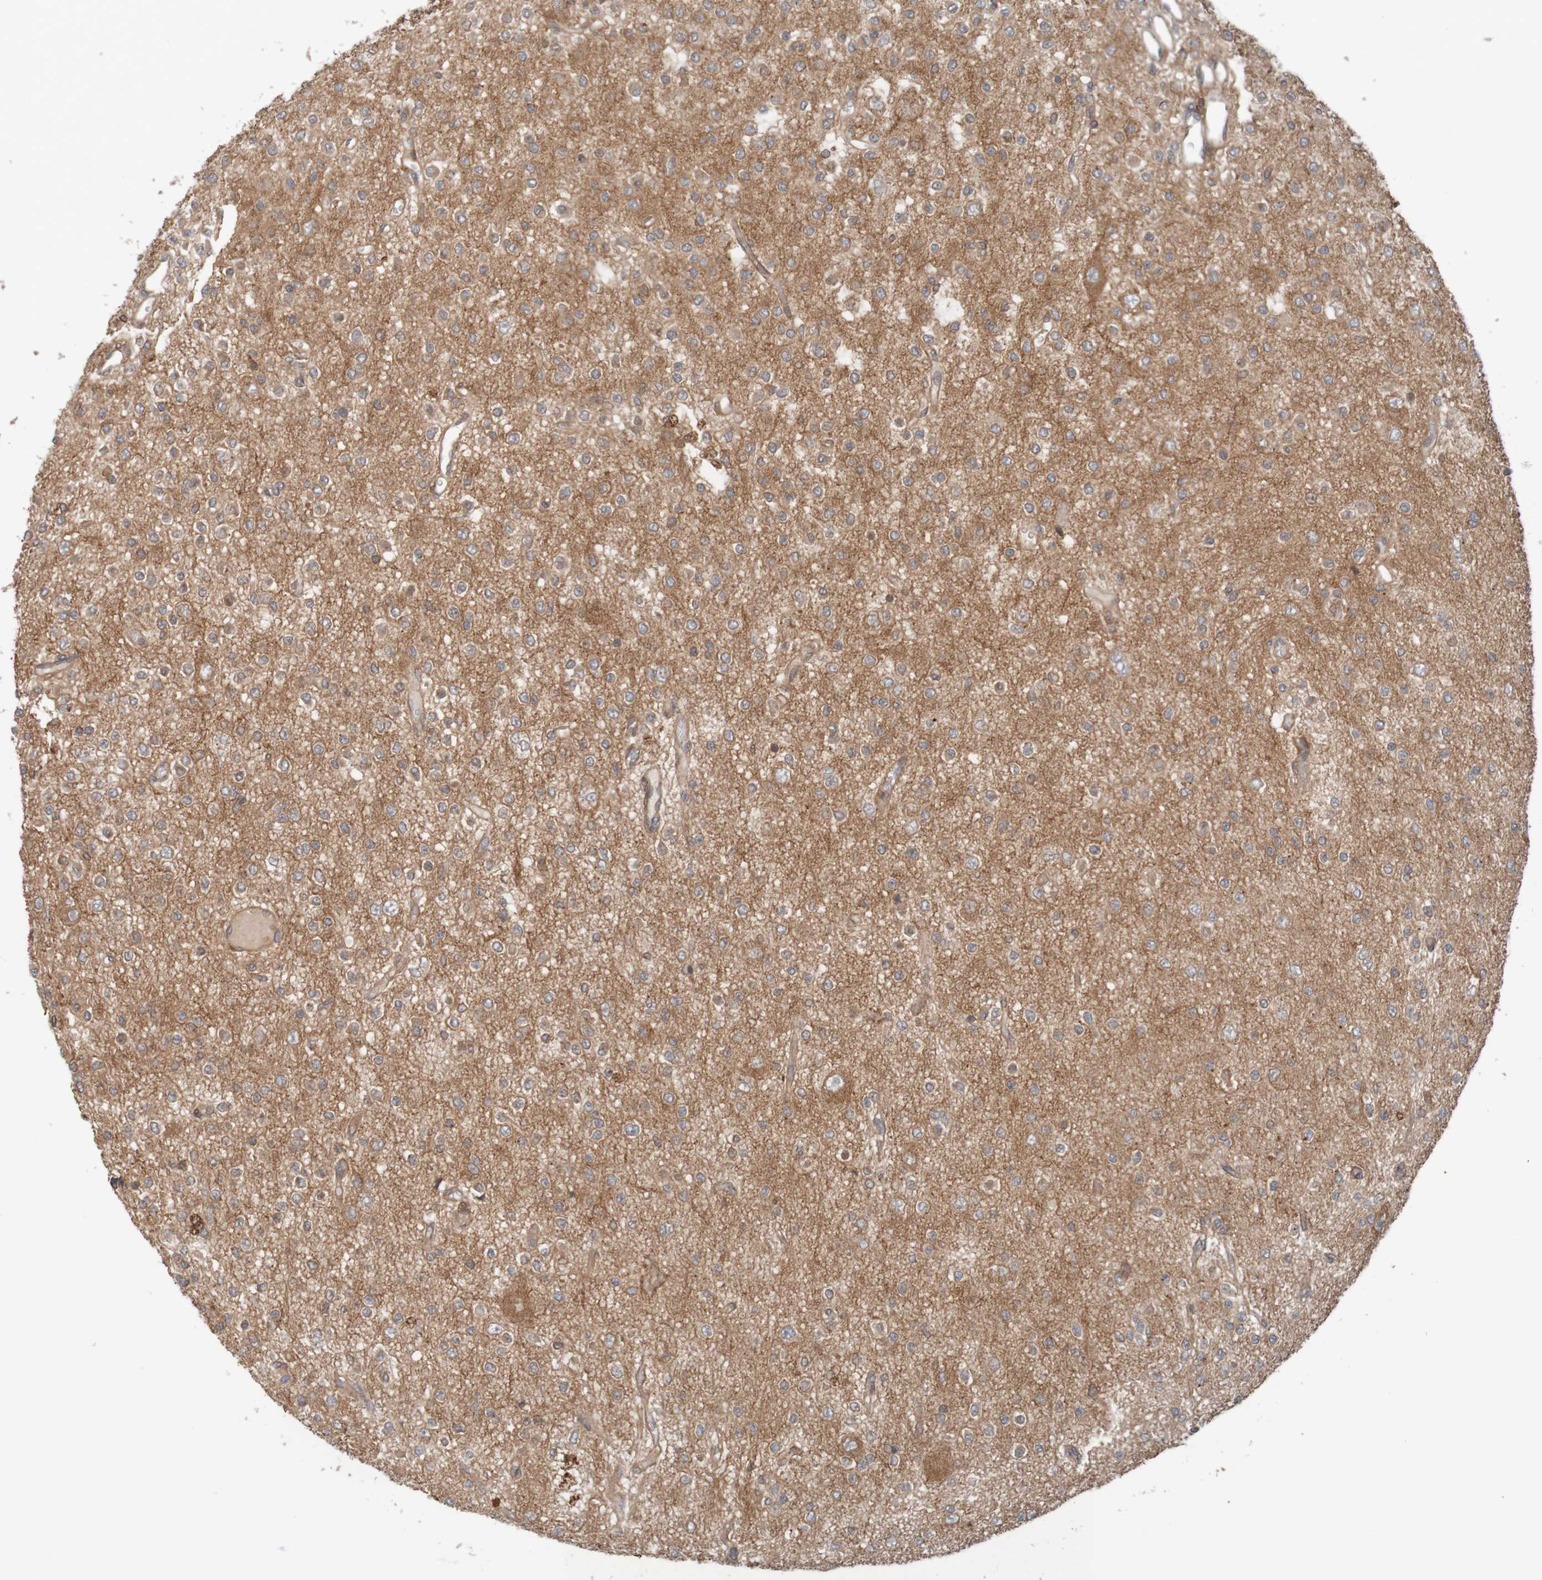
{"staining": {"intensity": "moderate", "quantity": ">75%", "location": "cytoplasmic/membranous"}, "tissue": "glioma", "cell_type": "Tumor cells", "image_type": "cancer", "snomed": [{"axis": "morphology", "description": "Glioma, malignant, Low grade"}, {"axis": "topography", "description": "Brain"}], "caption": "The immunohistochemical stain shows moderate cytoplasmic/membranous expression in tumor cells of malignant glioma (low-grade) tissue.", "gene": "ARHGEF11", "patient": {"sex": "male", "age": 38}}